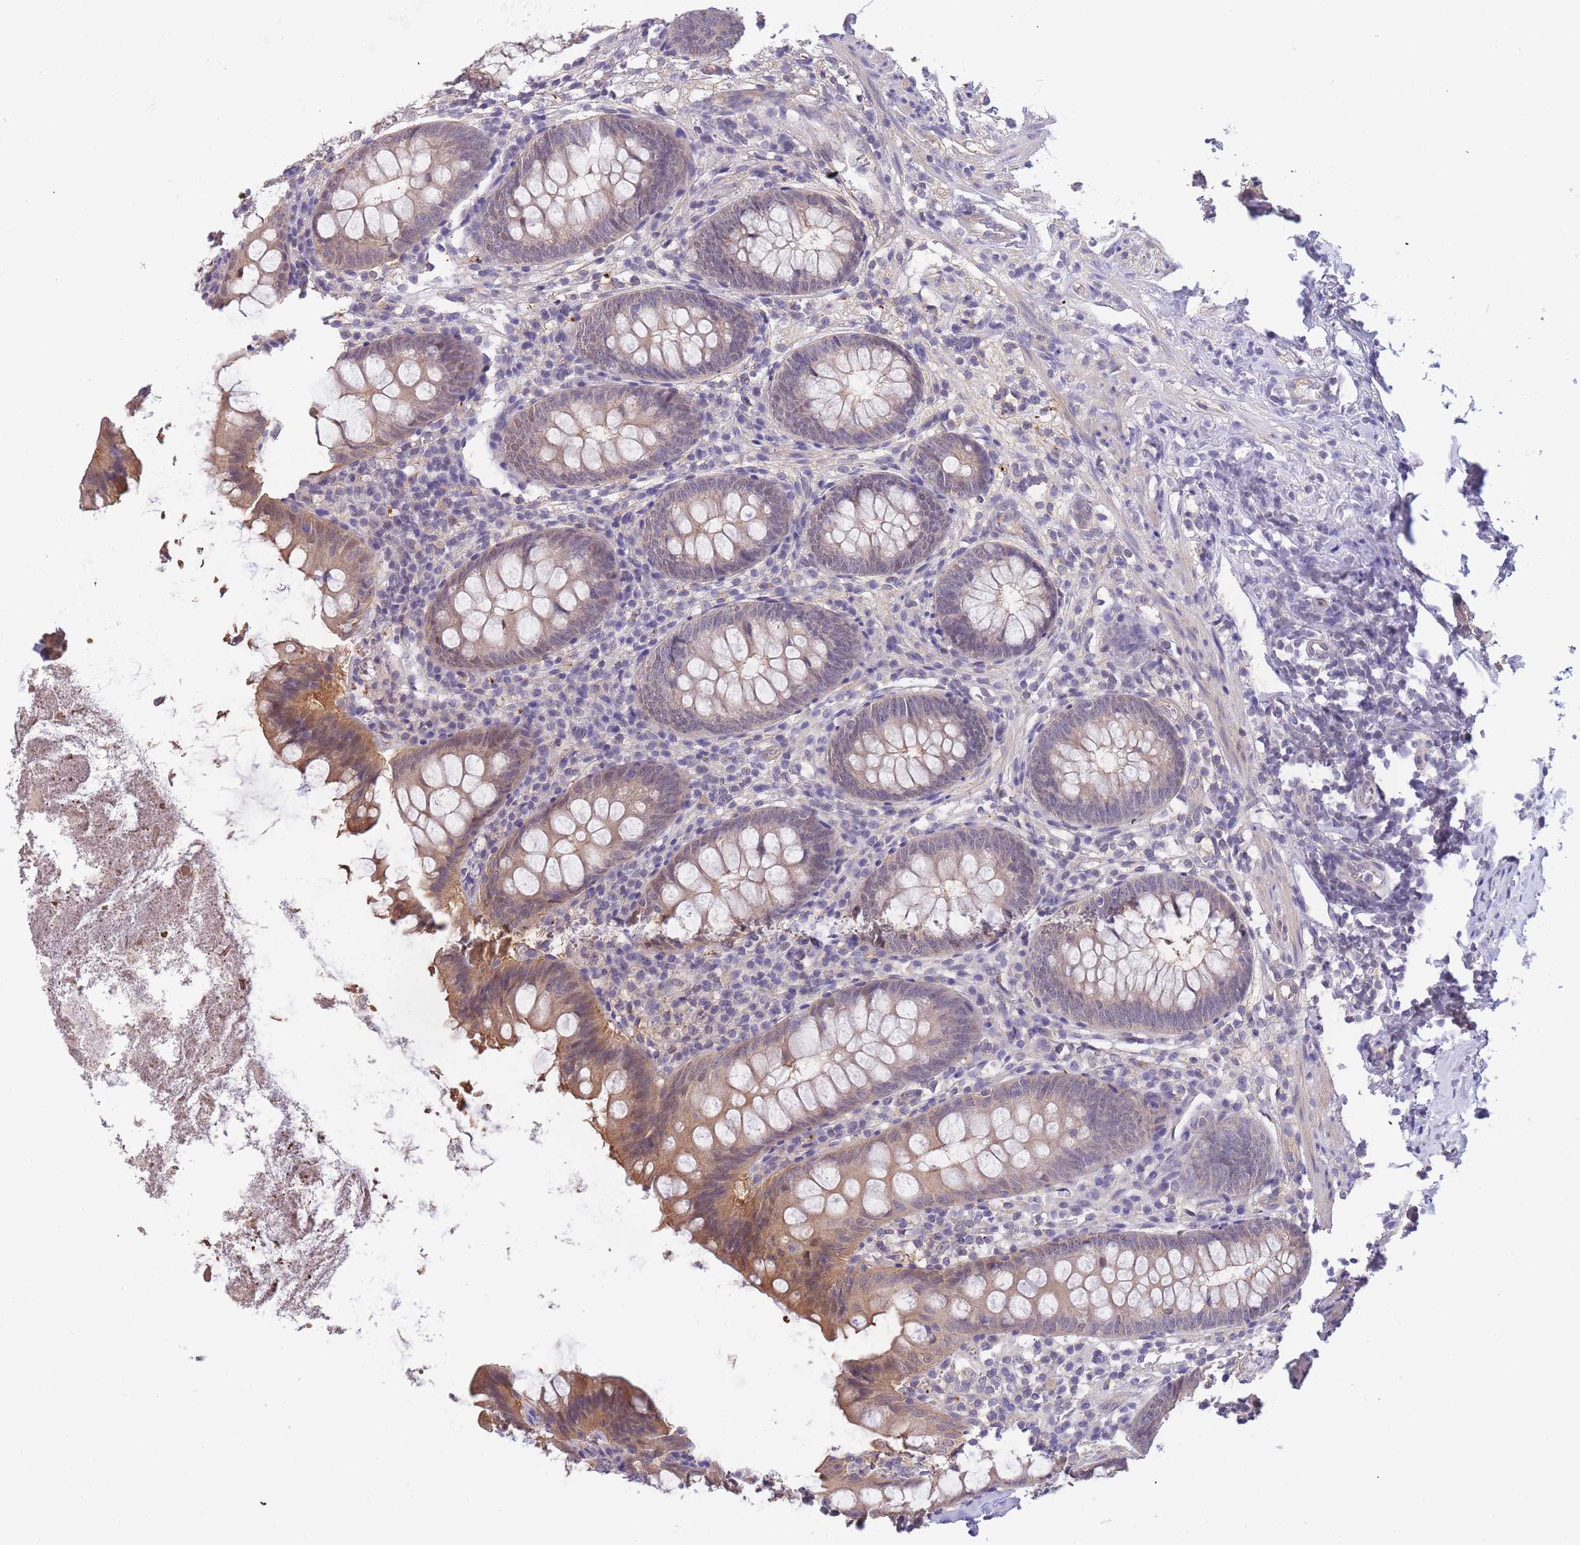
{"staining": {"intensity": "moderate", "quantity": "<25%", "location": "cytoplasmic/membranous"}, "tissue": "appendix", "cell_type": "Glandular cells", "image_type": "normal", "snomed": [{"axis": "morphology", "description": "Normal tissue, NOS"}, {"axis": "topography", "description": "Appendix"}], "caption": "A high-resolution histopathology image shows IHC staining of normal appendix, which shows moderate cytoplasmic/membranous staining in approximately <25% of glandular cells.", "gene": "SMC6", "patient": {"sex": "female", "age": 51}}